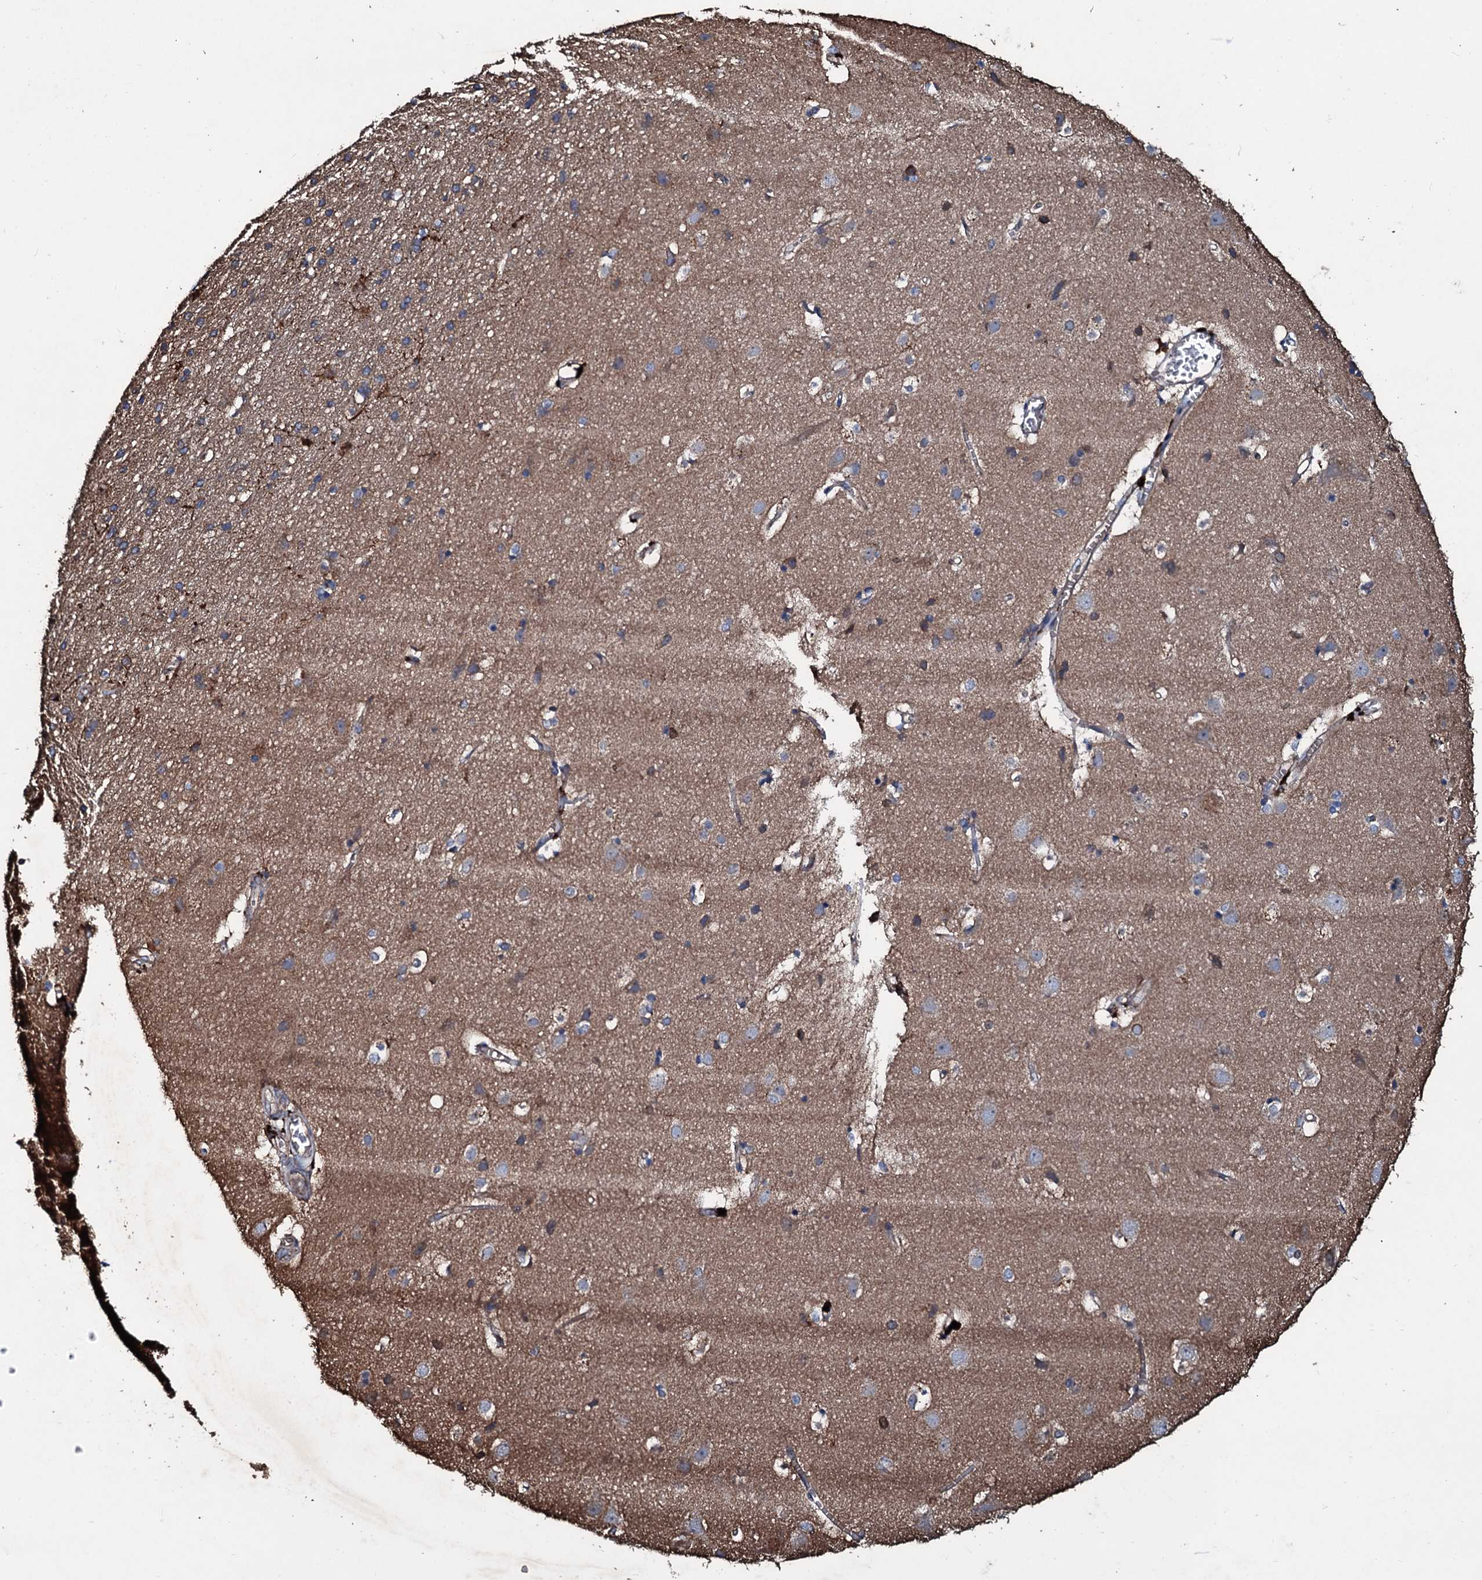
{"staining": {"intensity": "weak", "quantity": ">75%", "location": "cytoplasmic/membranous"}, "tissue": "cerebral cortex", "cell_type": "Endothelial cells", "image_type": "normal", "snomed": [{"axis": "morphology", "description": "Normal tissue, NOS"}, {"axis": "topography", "description": "Cerebral cortex"}], "caption": "Immunohistochemistry (IHC) of unremarkable human cerebral cortex displays low levels of weak cytoplasmic/membranous expression in about >75% of endothelial cells.", "gene": "DMAC2", "patient": {"sex": "male", "age": 54}}